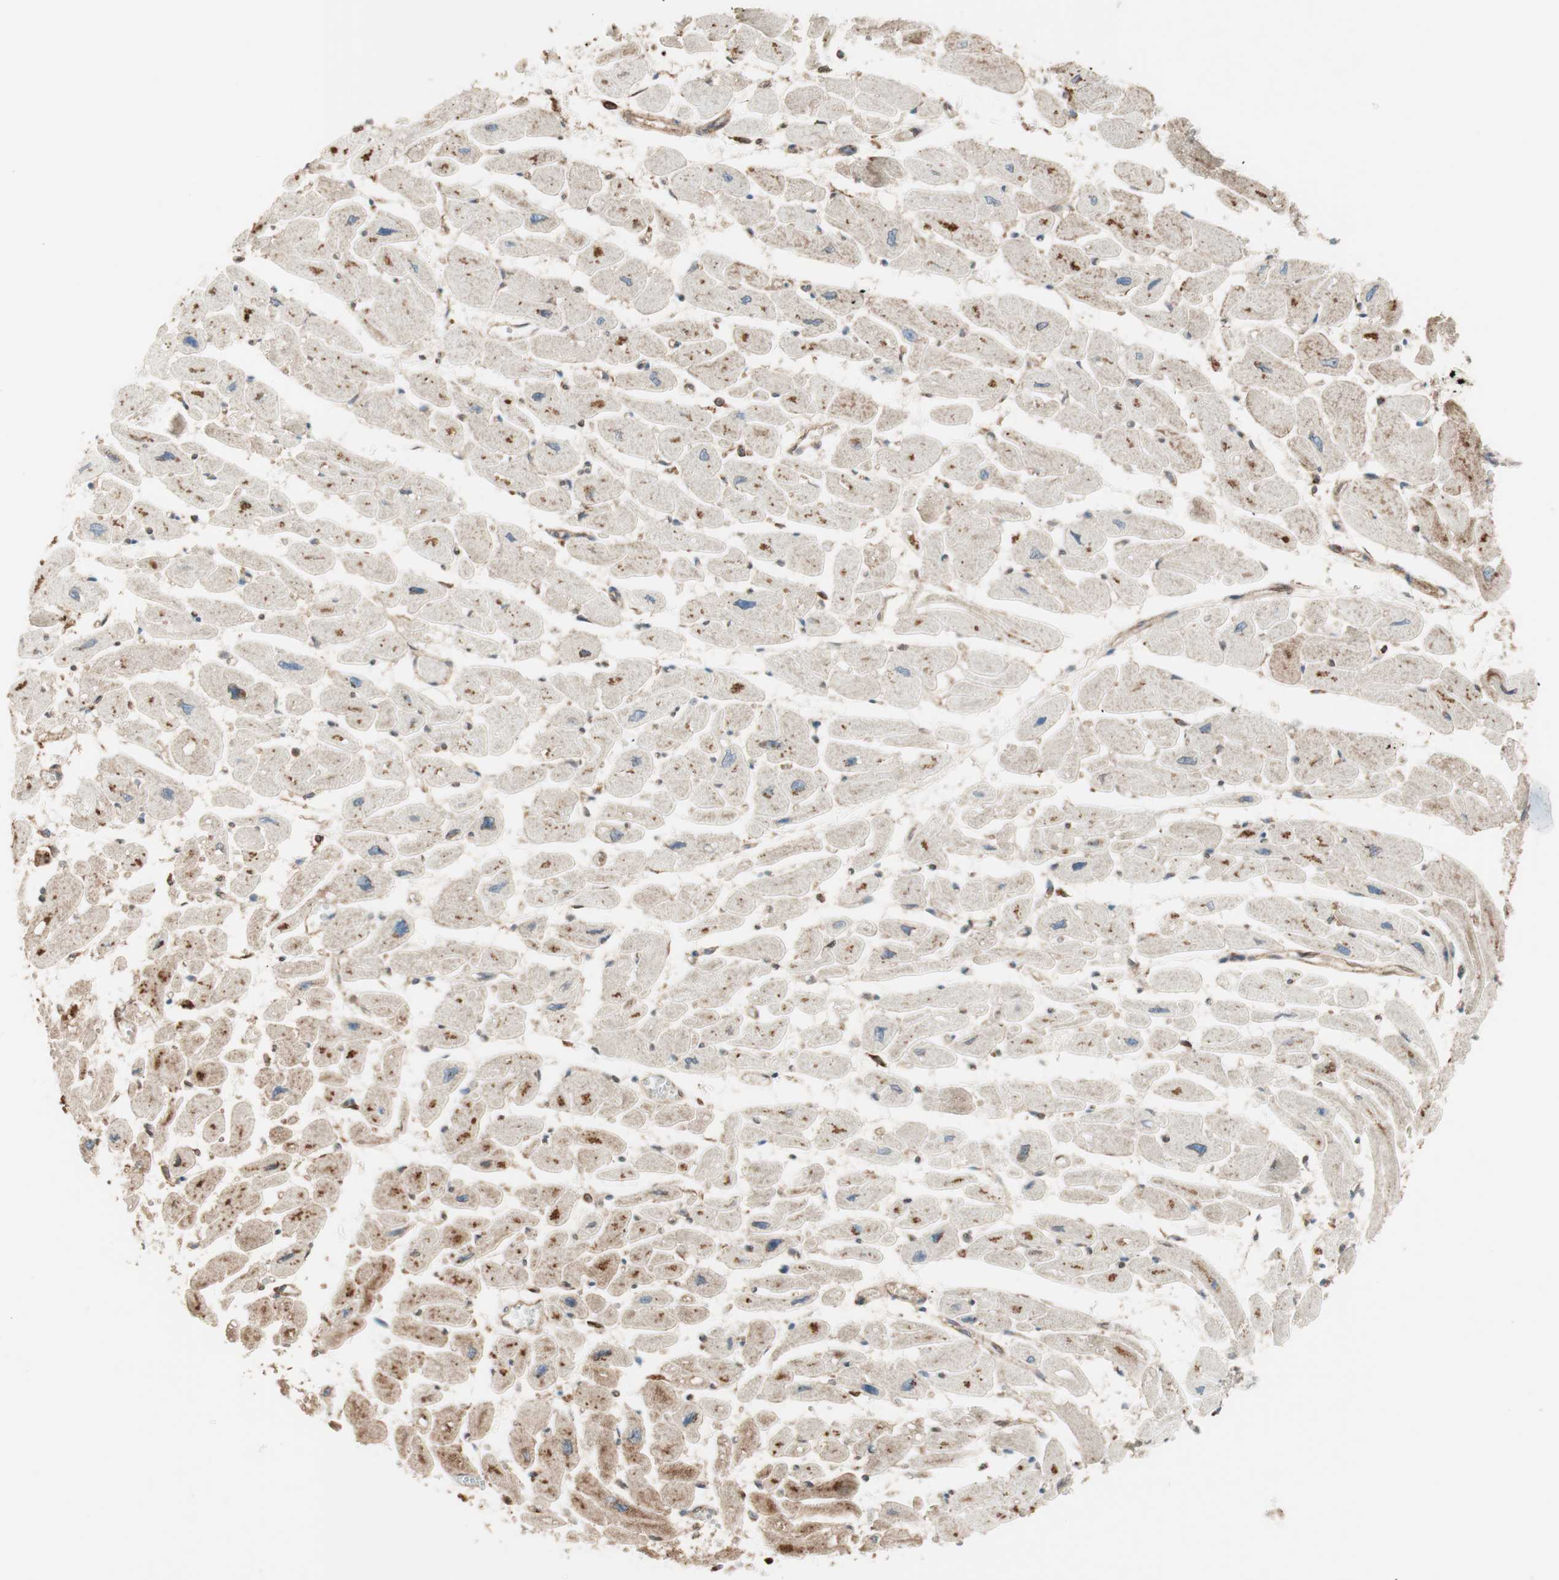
{"staining": {"intensity": "moderate", "quantity": ">75%", "location": "cytoplasmic/membranous"}, "tissue": "heart muscle", "cell_type": "Cardiomyocytes", "image_type": "normal", "snomed": [{"axis": "morphology", "description": "Normal tissue, NOS"}, {"axis": "topography", "description": "Heart"}], "caption": "Brown immunohistochemical staining in normal human heart muscle displays moderate cytoplasmic/membranous staining in approximately >75% of cardiomyocytes. The staining was performed using DAB, with brown indicating positive protein expression. Nuclei are stained blue with hematoxylin.", "gene": "RAB5A", "patient": {"sex": "female", "age": 54}}